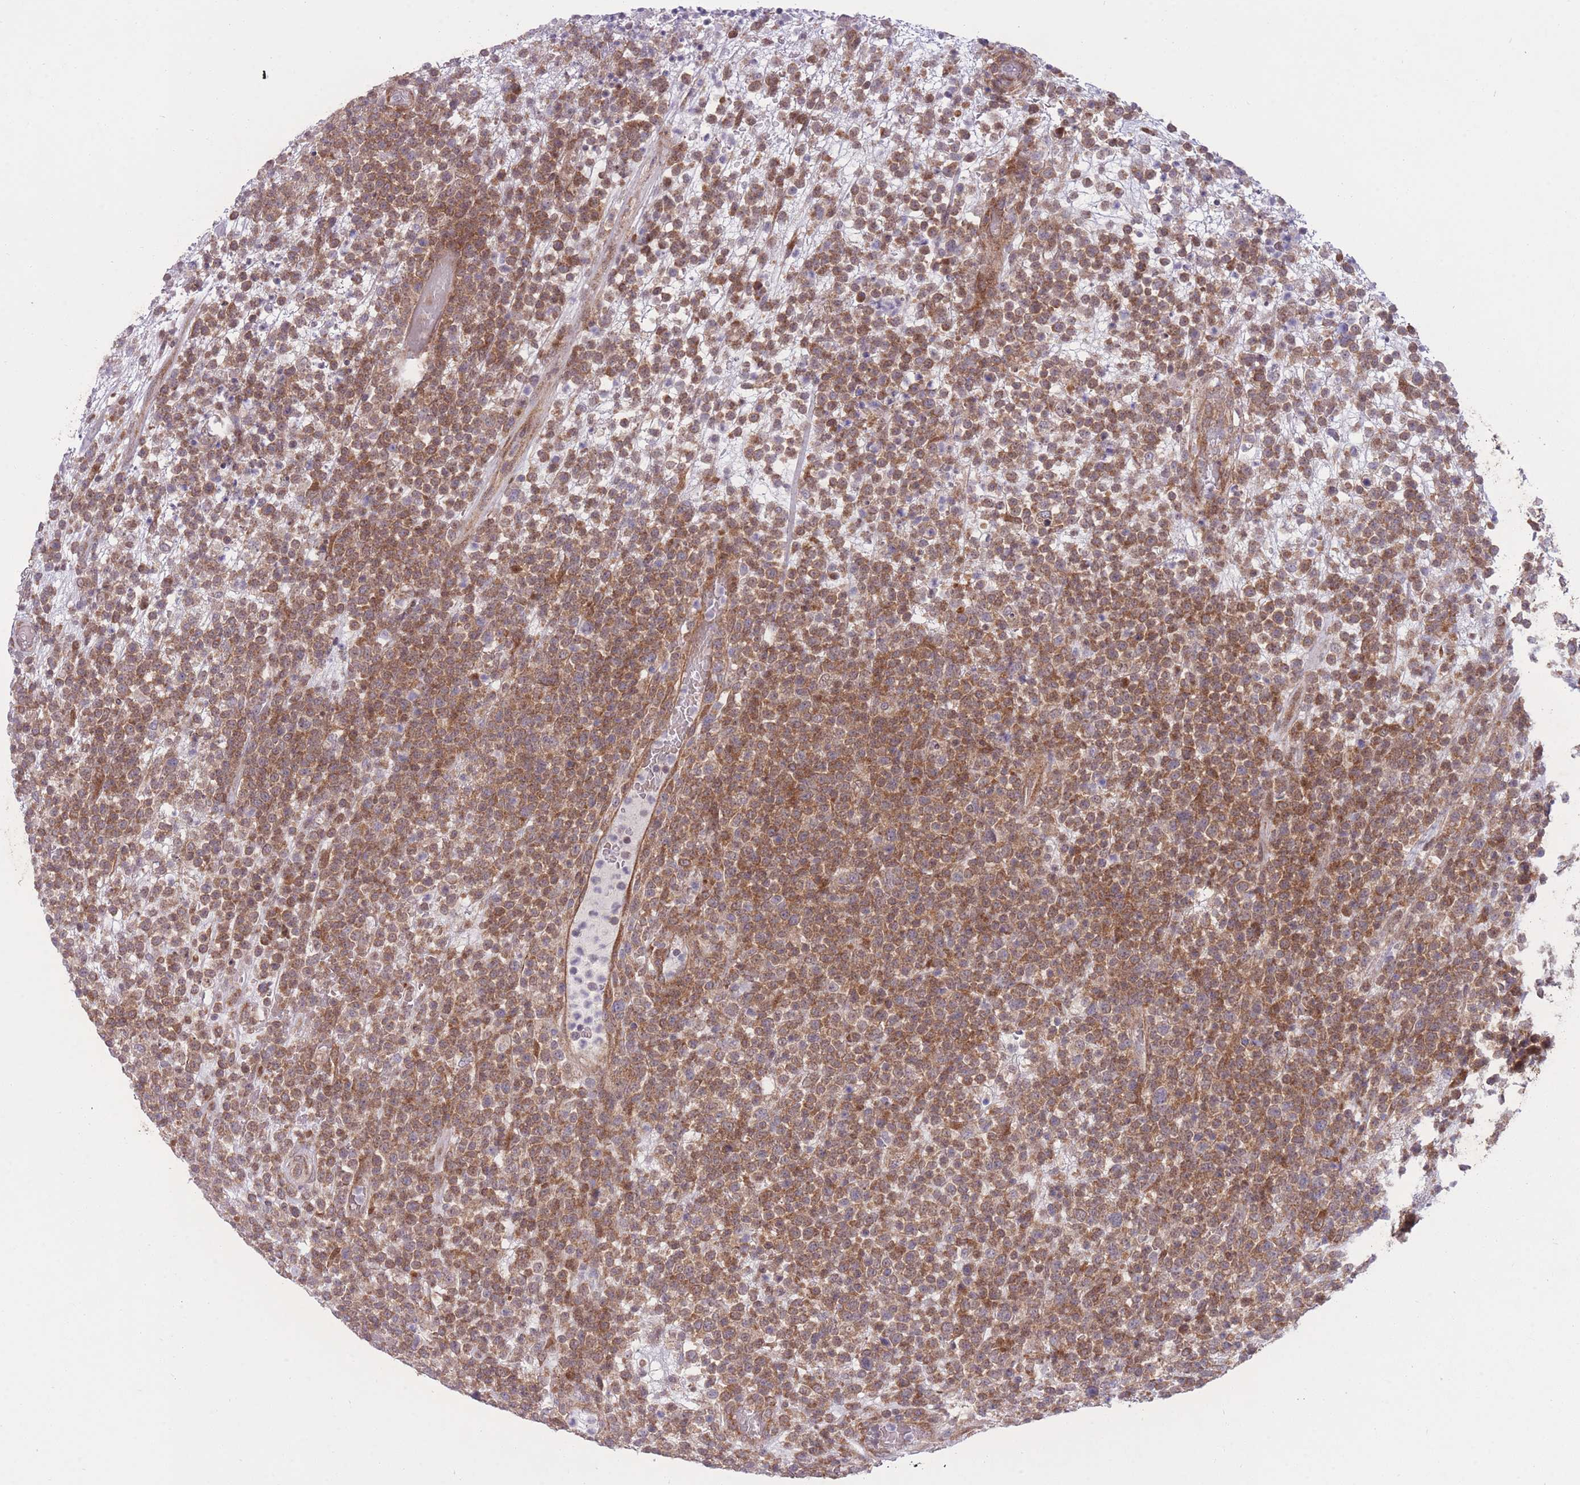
{"staining": {"intensity": "moderate", "quantity": ">75%", "location": "cytoplasmic/membranous"}, "tissue": "lymphoma", "cell_type": "Tumor cells", "image_type": "cancer", "snomed": [{"axis": "morphology", "description": "Malignant lymphoma, non-Hodgkin's type, High grade"}, {"axis": "topography", "description": "Colon"}], "caption": "Tumor cells reveal medium levels of moderate cytoplasmic/membranous positivity in about >75% of cells in malignant lymphoma, non-Hodgkin's type (high-grade).", "gene": "RIC8A", "patient": {"sex": "female", "age": 53}}